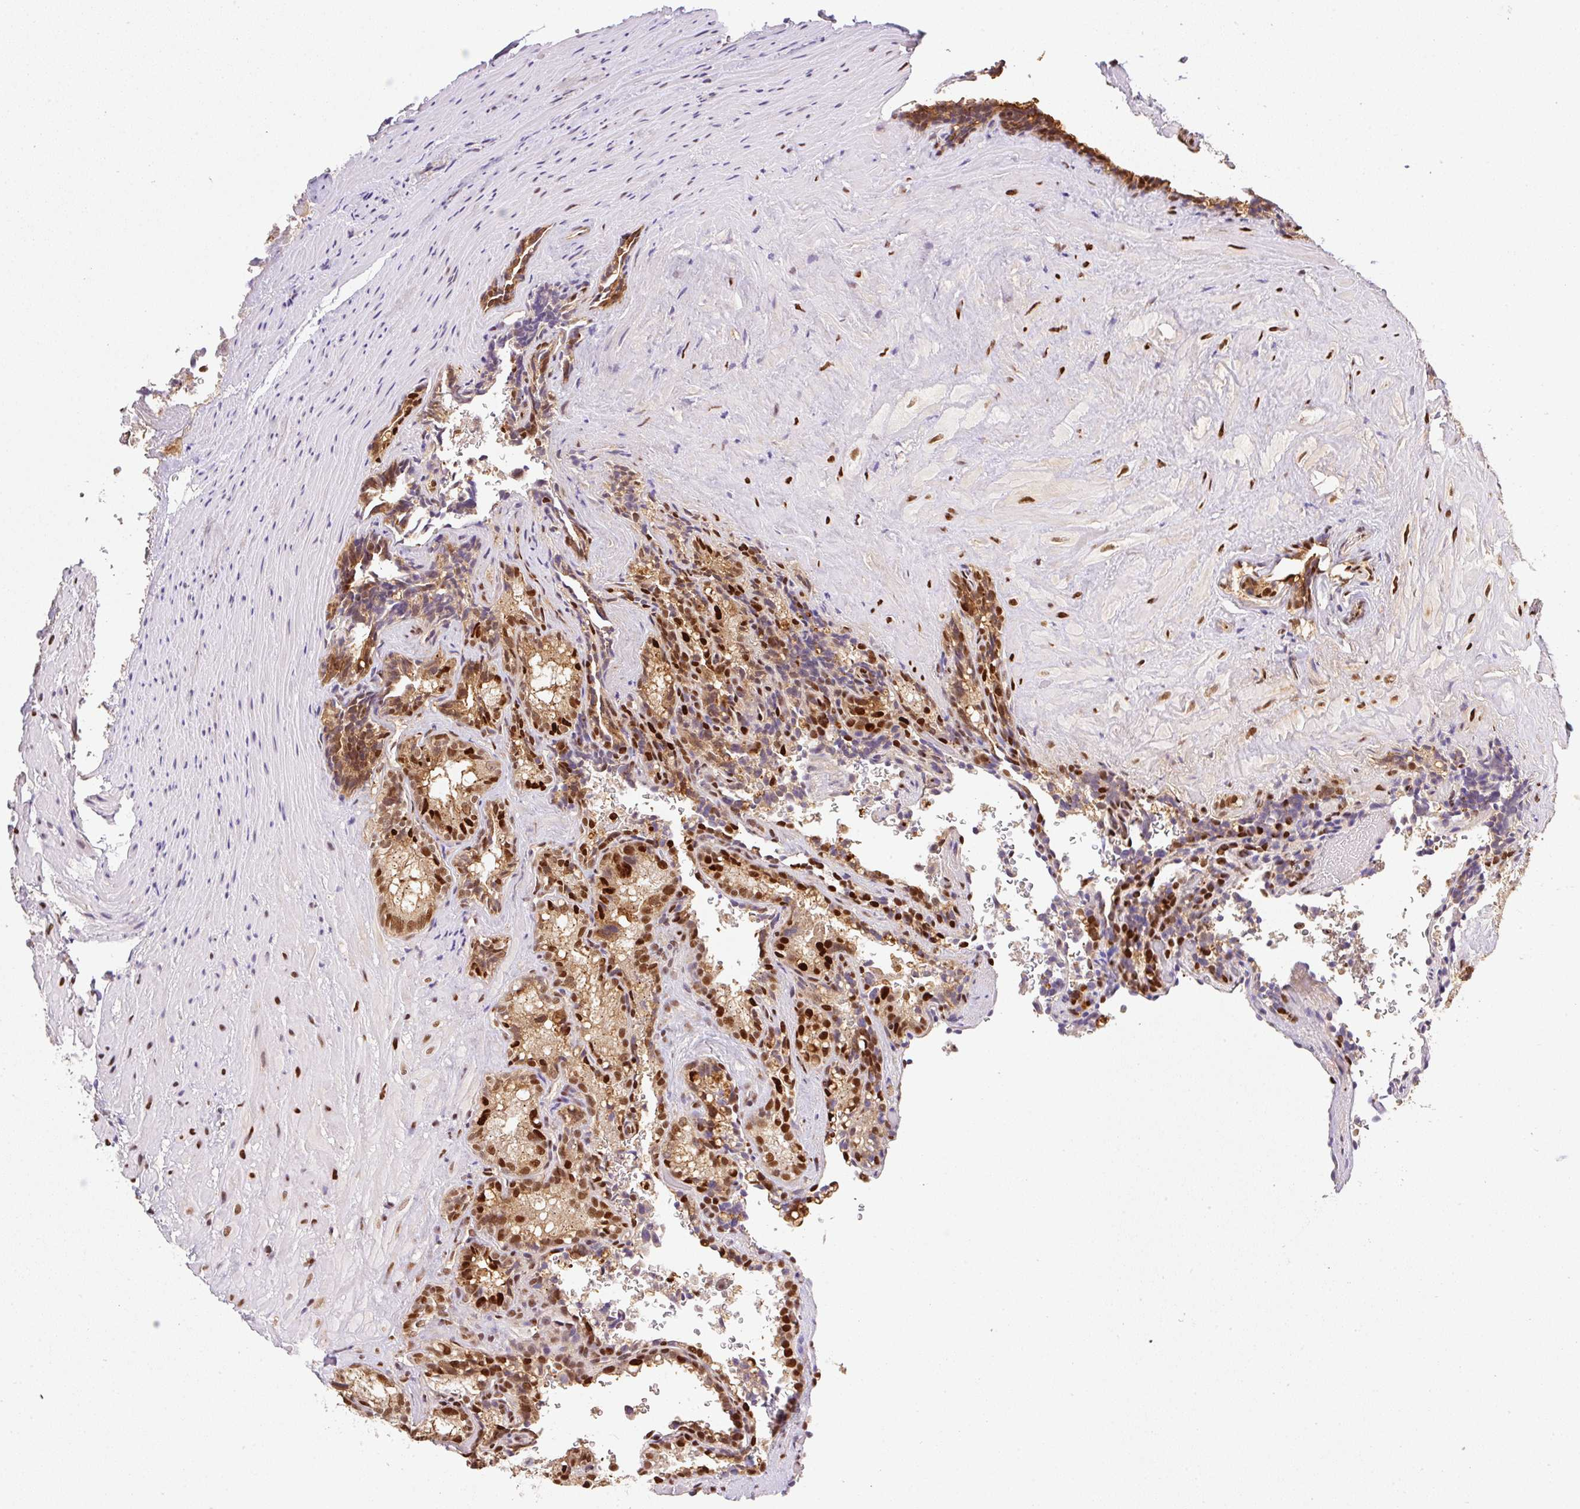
{"staining": {"intensity": "strong", "quantity": ">75%", "location": "nuclear"}, "tissue": "seminal vesicle", "cell_type": "Glandular cells", "image_type": "normal", "snomed": [{"axis": "morphology", "description": "Normal tissue, NOS"}, {"axis": "topography", "description": "Seminal veicle"}], "caption": "Immunohistochemical staining of unremarkable human seminal vesicle shows high levels of strong nuclear expression in approximately >75% of glandular cells. The protein is shown in brown color, while the nuclei are stained blue.", "gene": "GPR139", "patient": {"sex": "male", "age": 47}}